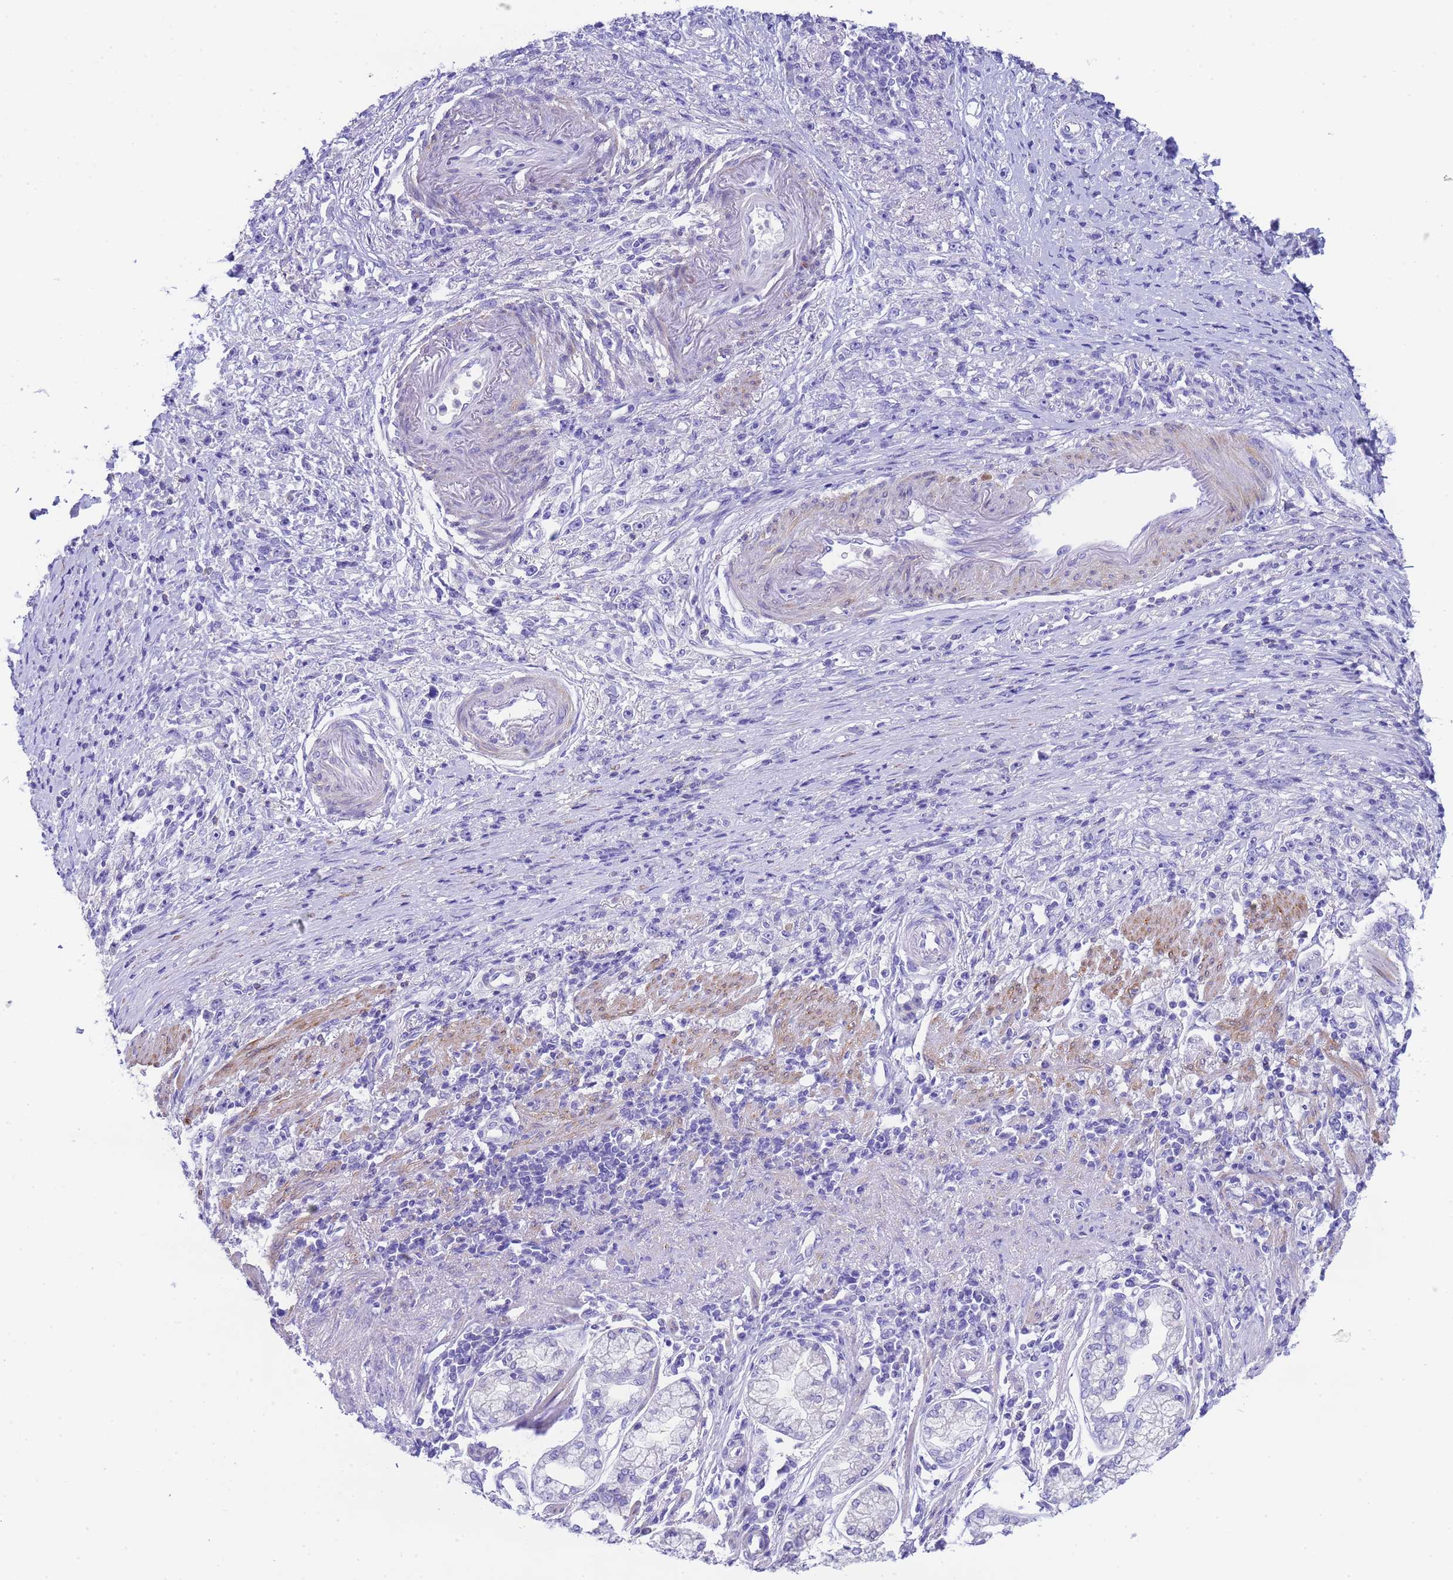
{"staining": {"intensity": "negative", "quantity": "none", "location": "none"}, "tissue": "stomach cancer", "cell_type": "Tumor cells", "image_type": "cancer", "snomed": [{"axis": "morphology", "description": "Adenocarcinoma, NOS"}, {"axis": "topography", "description": "Stomach"}], "caption": "A histopathology image of stomach adenocarcinoma stained for a protein reveals no brown staining in tumor cells.", "gene": "USP38", "patient": {"sex": "female", "age": 59}}